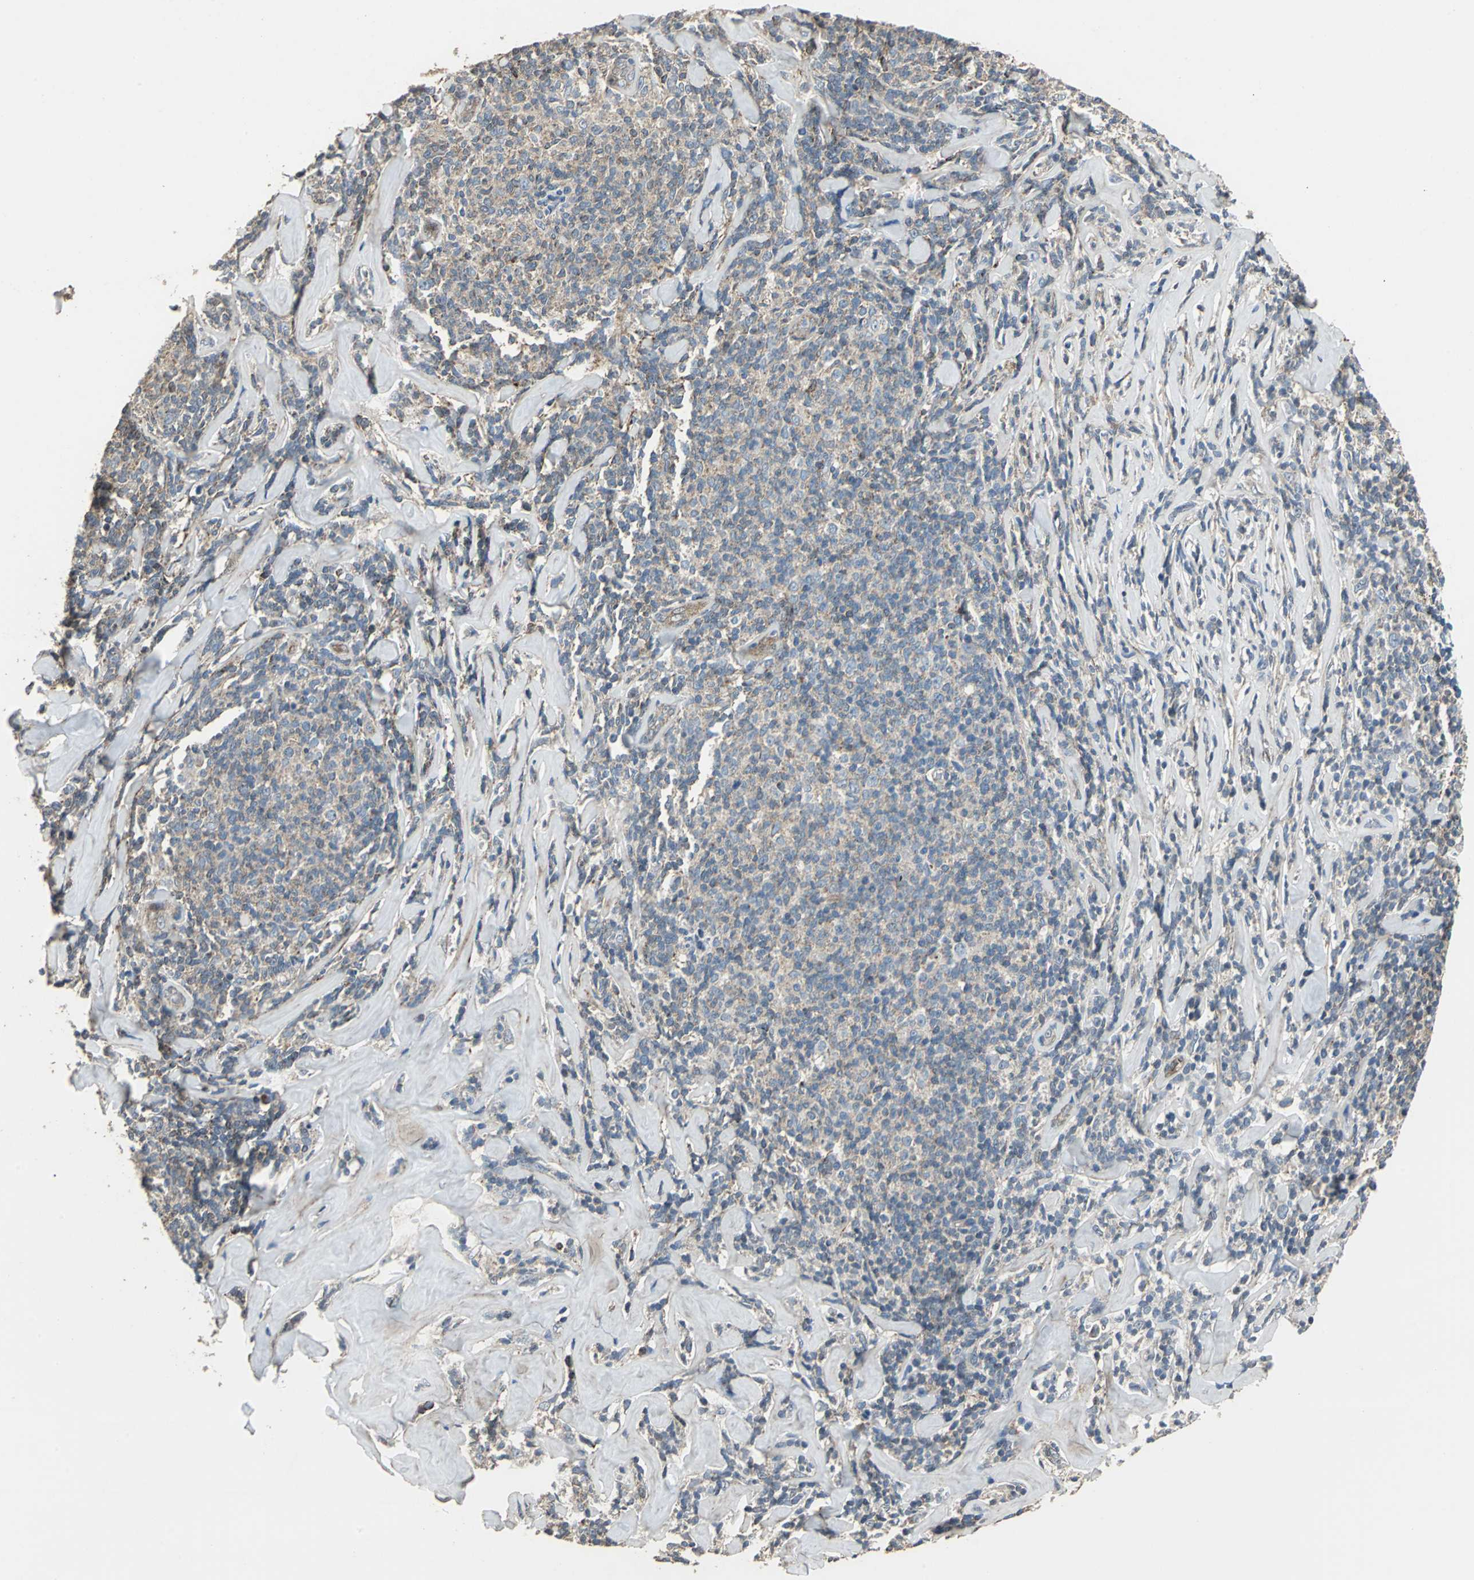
{"staining": {"intensity": "weak", "quantity": "25%-75%", "location": "cytoplasmic/membranous"}, "tissue": "lymphoma", "cell_type": "Tumor cells", "image_type": "cancer", "snomed": [{"axis": "morphology", "description": "Malignant lymphoma, non-Hodgkin's type, Low grade"}, {"axis": "topography", "description": "Lymph node"}], "caption": "Approximately 25%-75% of tumor cells in lymphoma reveal weak cytoplasmic/membranous protein positivity as visualized by brown immunohistochemical staining.", "gene": "DNAJB4", "patient": {"sex": "female", "age": 56}}